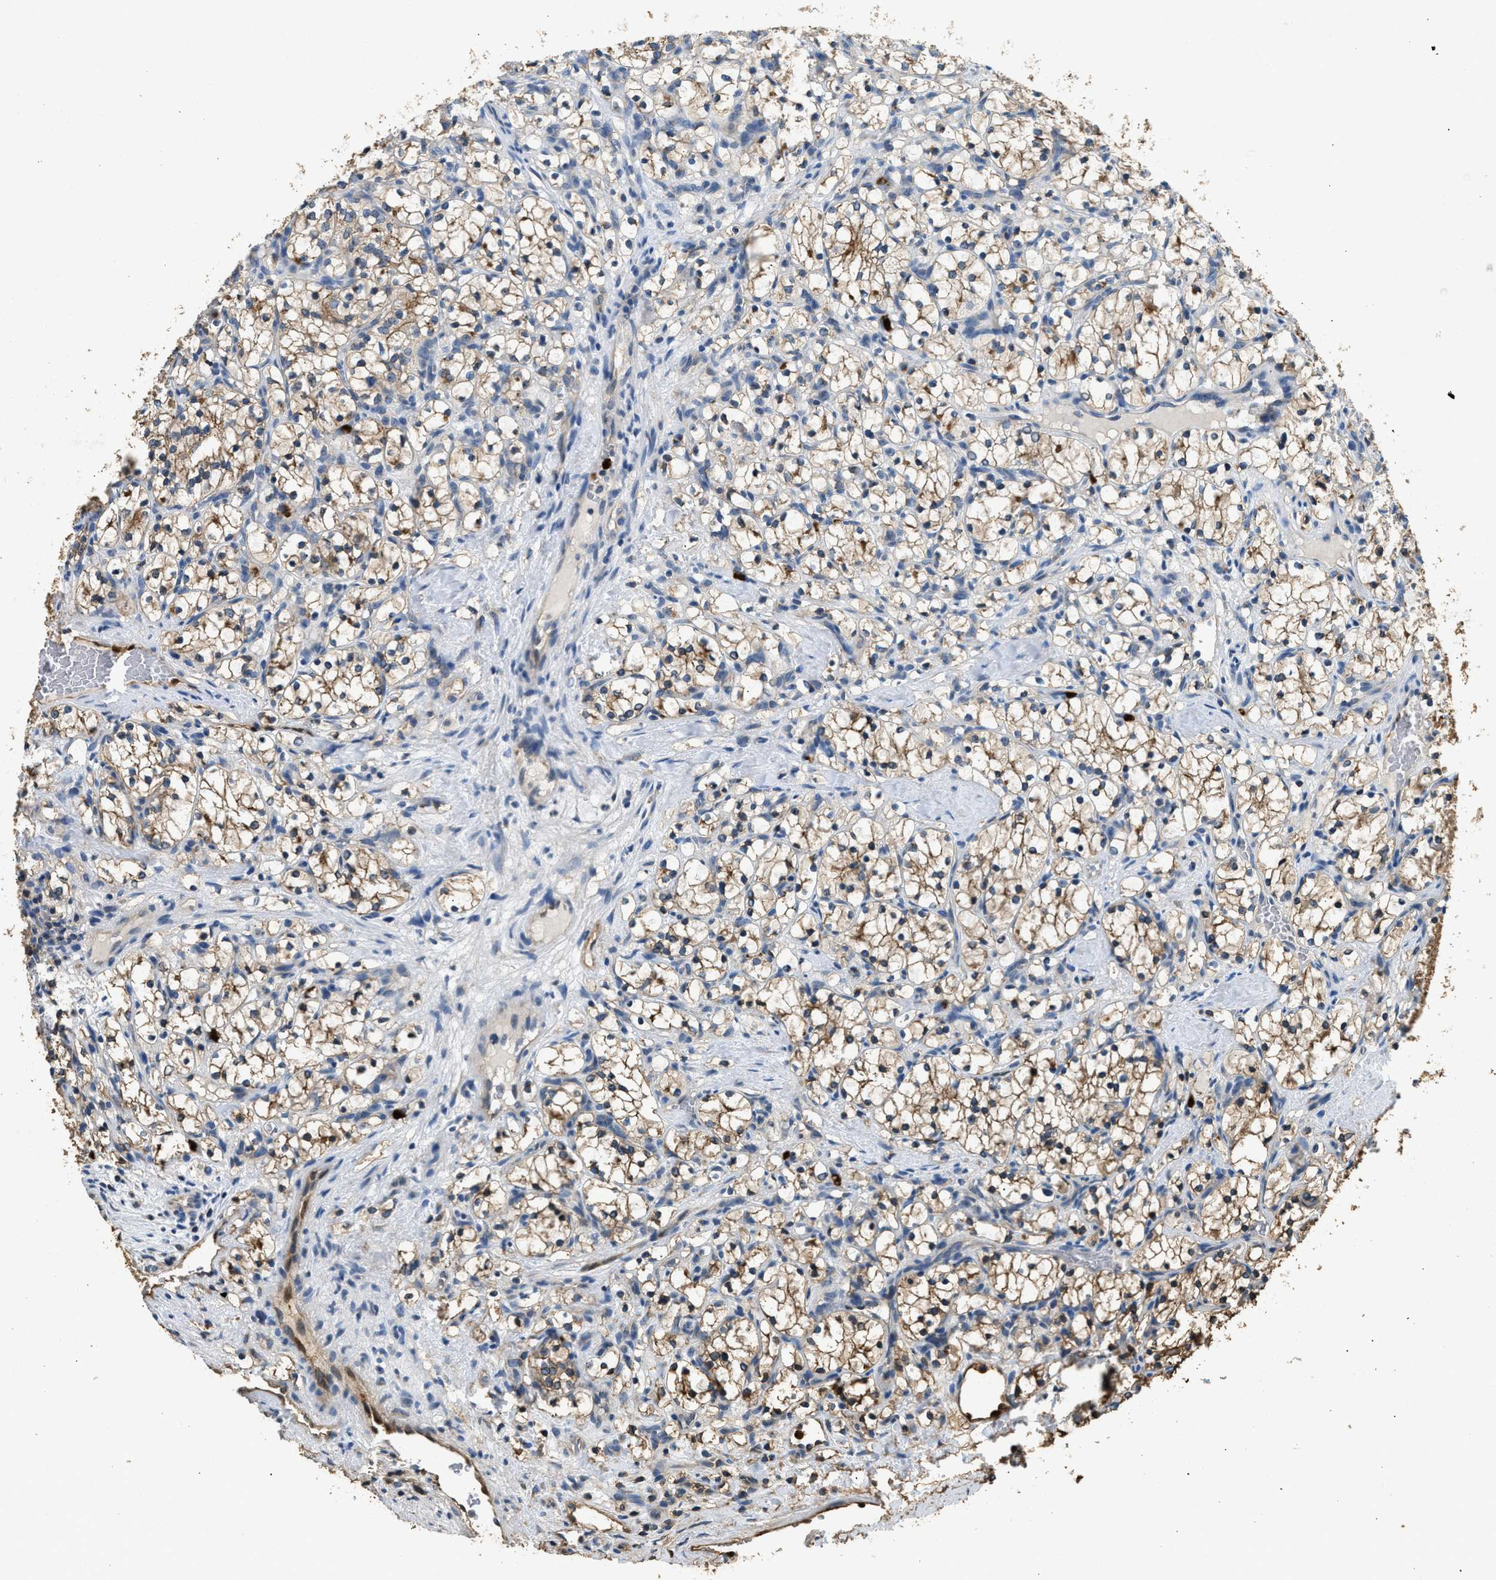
{"staining": {"intensity": "moderate", "quantity": ">75%", "location": "cytoplasmic/membranous"}, "tissue": "renal cancer", "cell_type": "Tumor cells", "image_type": "cancer", "snomed": [{"axis": "morphology", "description": "Adenocarcinoma, NOS"}, {"axis": "topography", "description": "Kidney"}], "caption": "The micrograph reveals a brown stain indicating the presence of a protein in the cytoplasmic/membranous of tumor cells in renal cancer. (DAB IHC, brown staining for protein, blue staining for nuclei).", "gene": "ANXA3", "patient": {"sex": "female", "age": 69}}